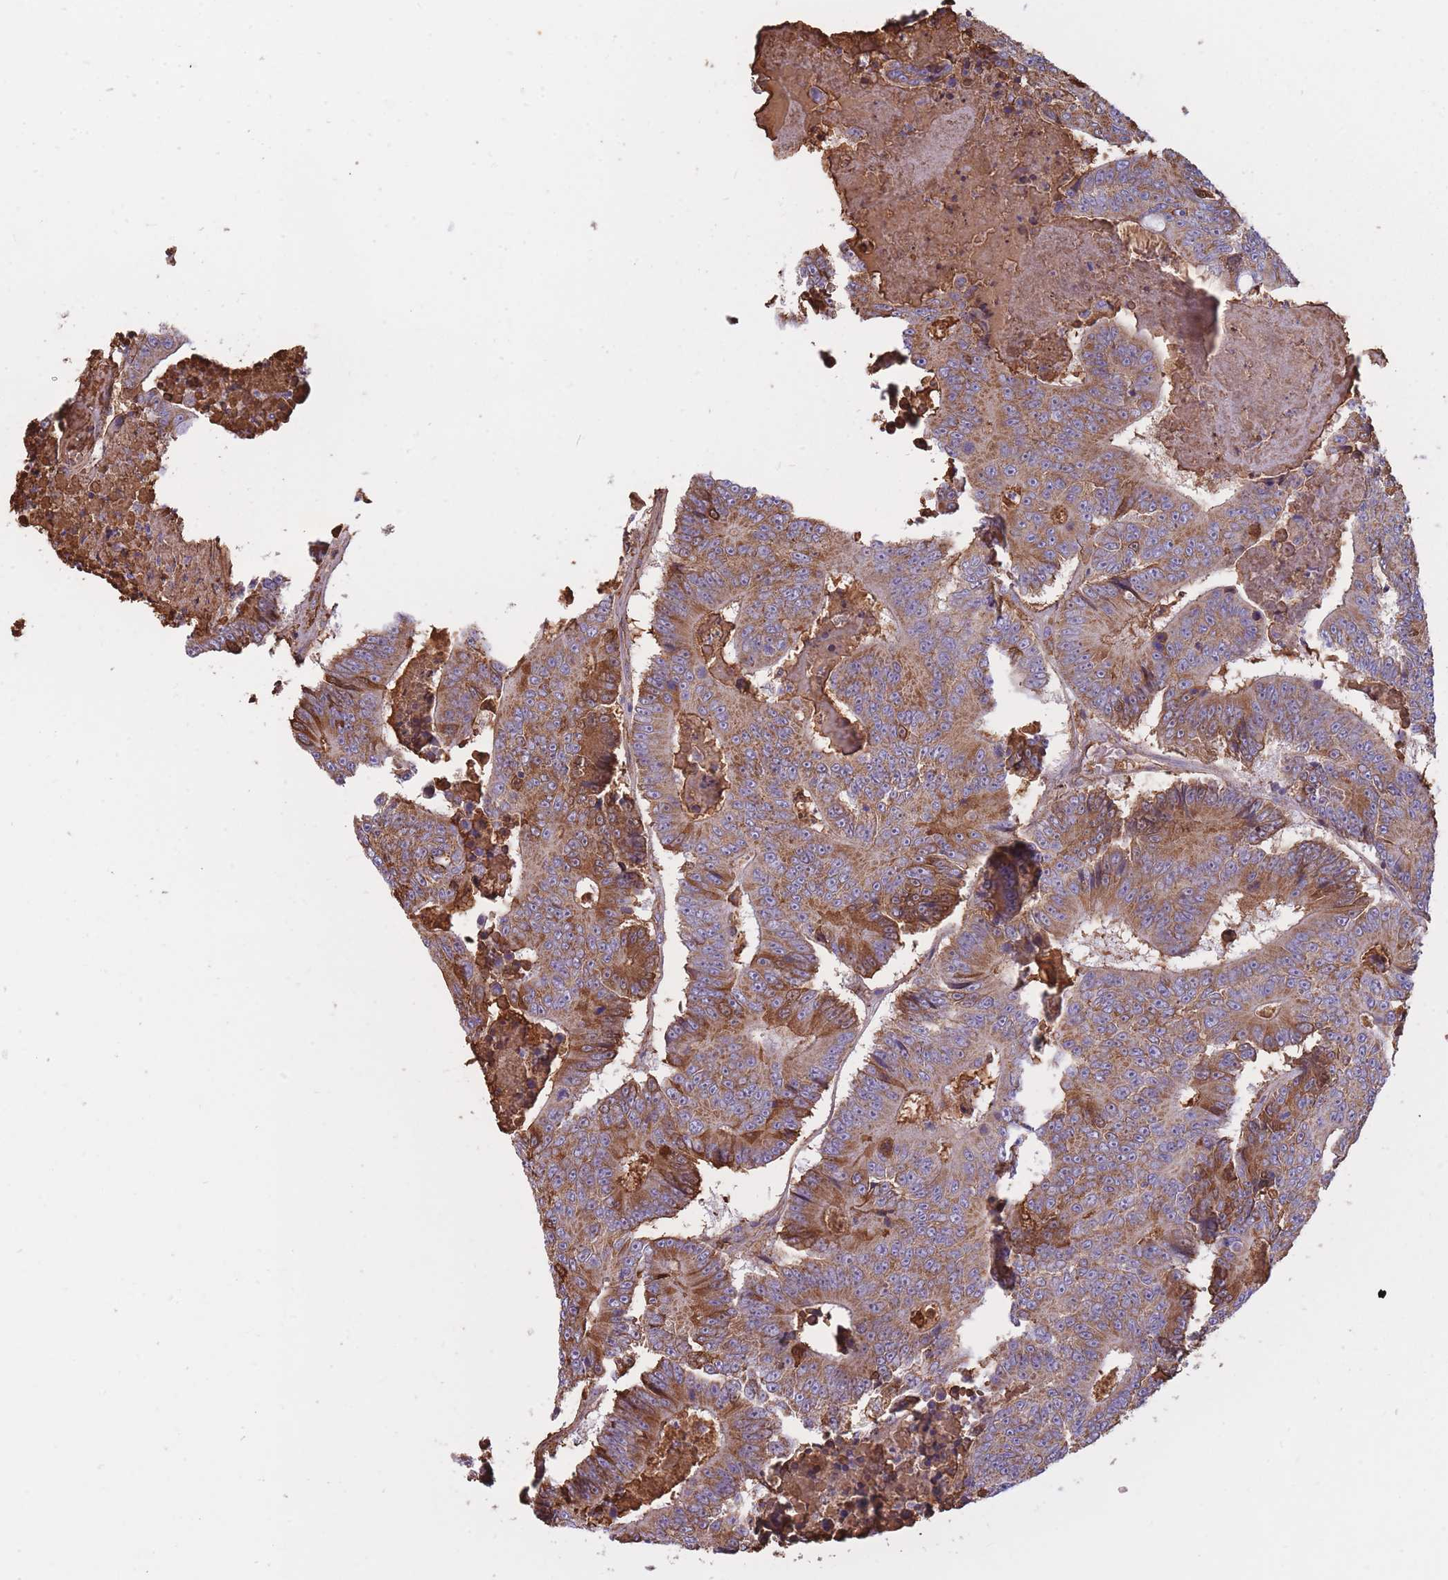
{"staining": {"intensity": "moderate", "quantity": ">75%", "location": "cytoplasmic/membranous"}, "tissue": "colorectal cancer", "cell_type": "Tumor cells", "image_type": "cancer", "snomed": [{"axis": "morphology", "description": "Adenocarcinoma, NOS"}, {"axis": "topography", "description": "Colon"}], "caption": "Immunohistochemical staining of colorectal cancer (adenocarcinoma) demonstrates moderate cytoplasmic/membranous protein positivity in approximately >75% of tumor cells. (IHC, brightfield microscopy, high magnification).", "gene": "KAT2A", "patient": {"sex": "male", "age": 83}}